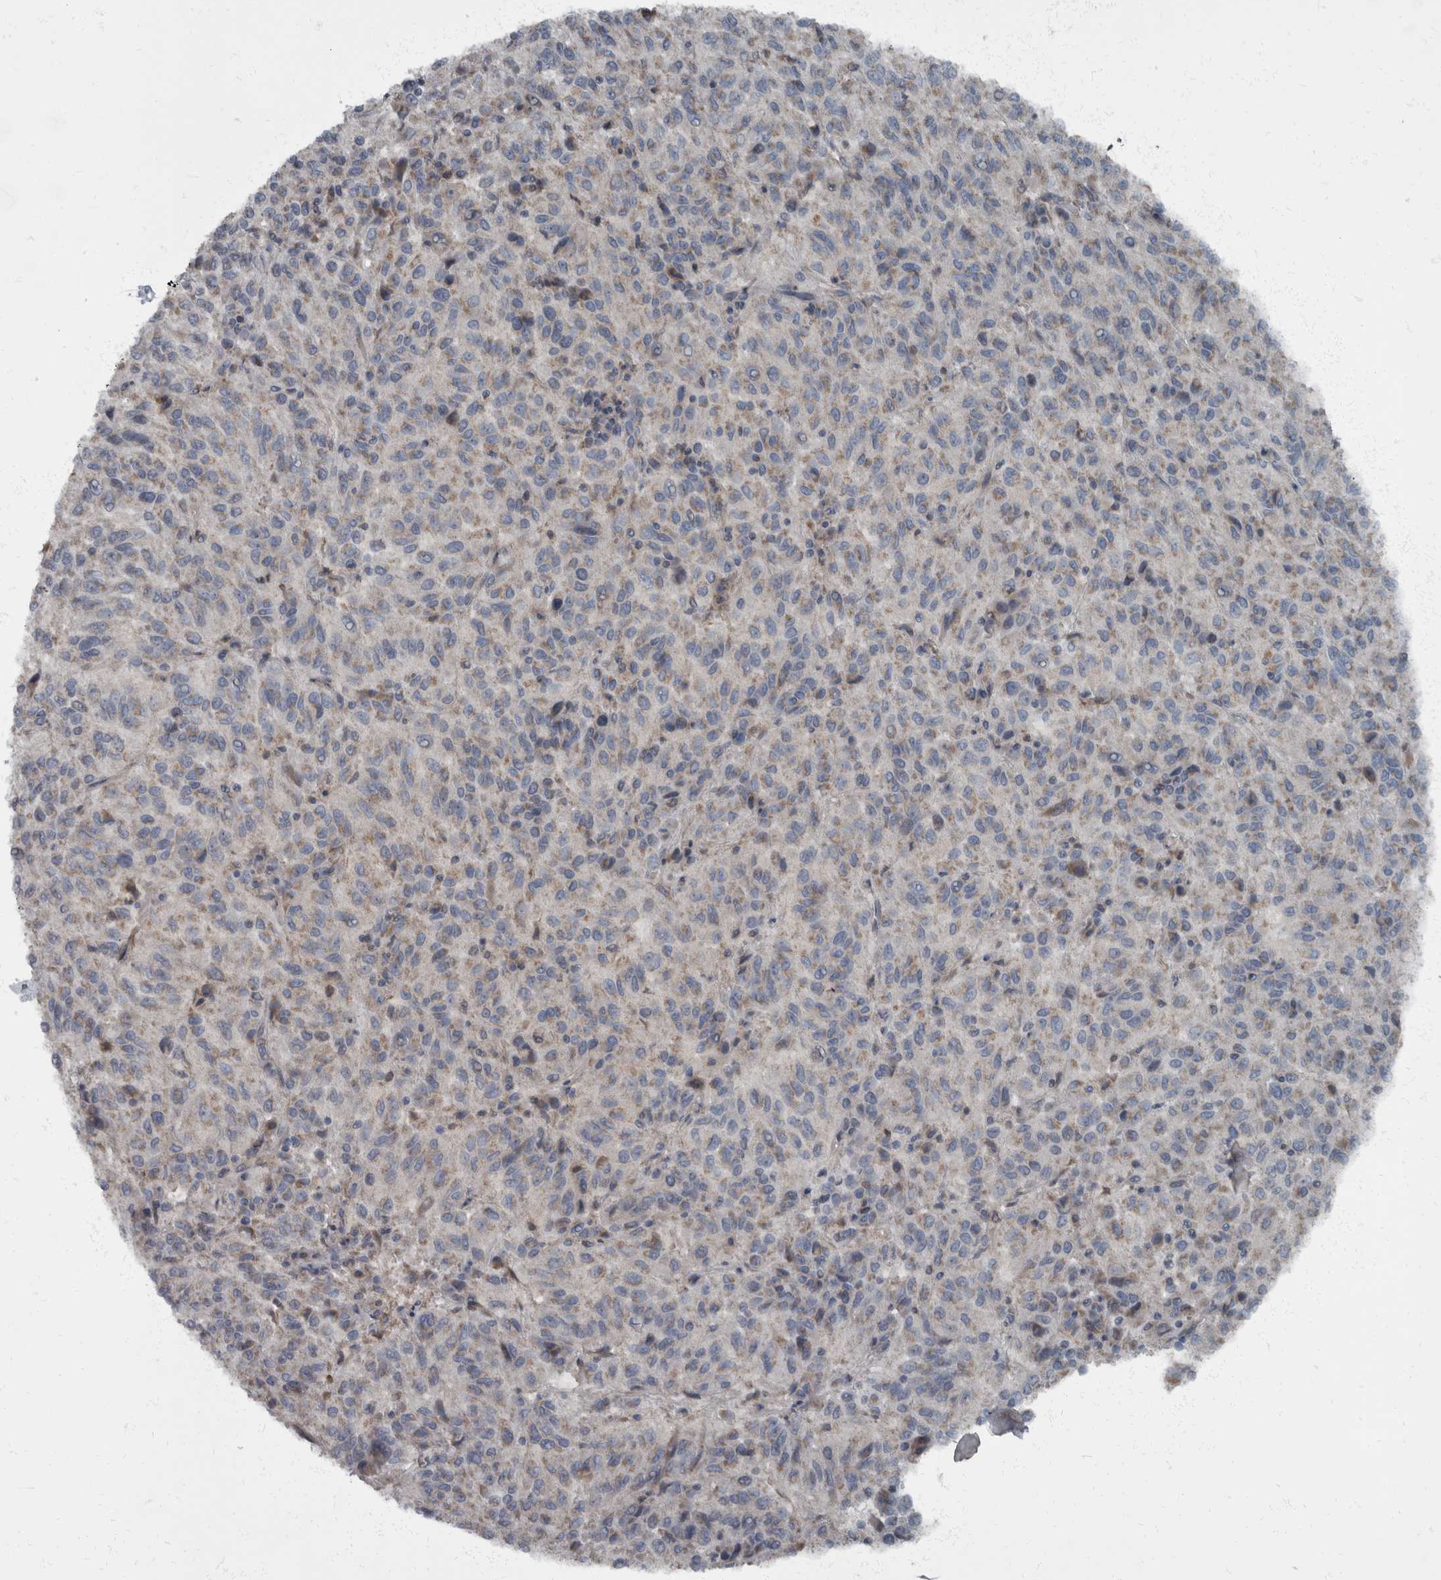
{"staining": {"intensity": "weak", "quantity": "<25%", "location": "cytoplasmic/membranous"}, "tissue": "melanoma", "cell_type": "Tumor cells", "image_type": "cancer", "snomed": [{"axis": "morphology", "description": "Malignant melanoma, Metastatic site"}, {"axis": "topography", "description": "Lung"}], "caption": "Human melanoma stained for a protein using immunohistochemistry (IHC) shows no expression in tumor cells.", "gene": "RABGGTB", "patient": {"sex": "male", "age": 64}}